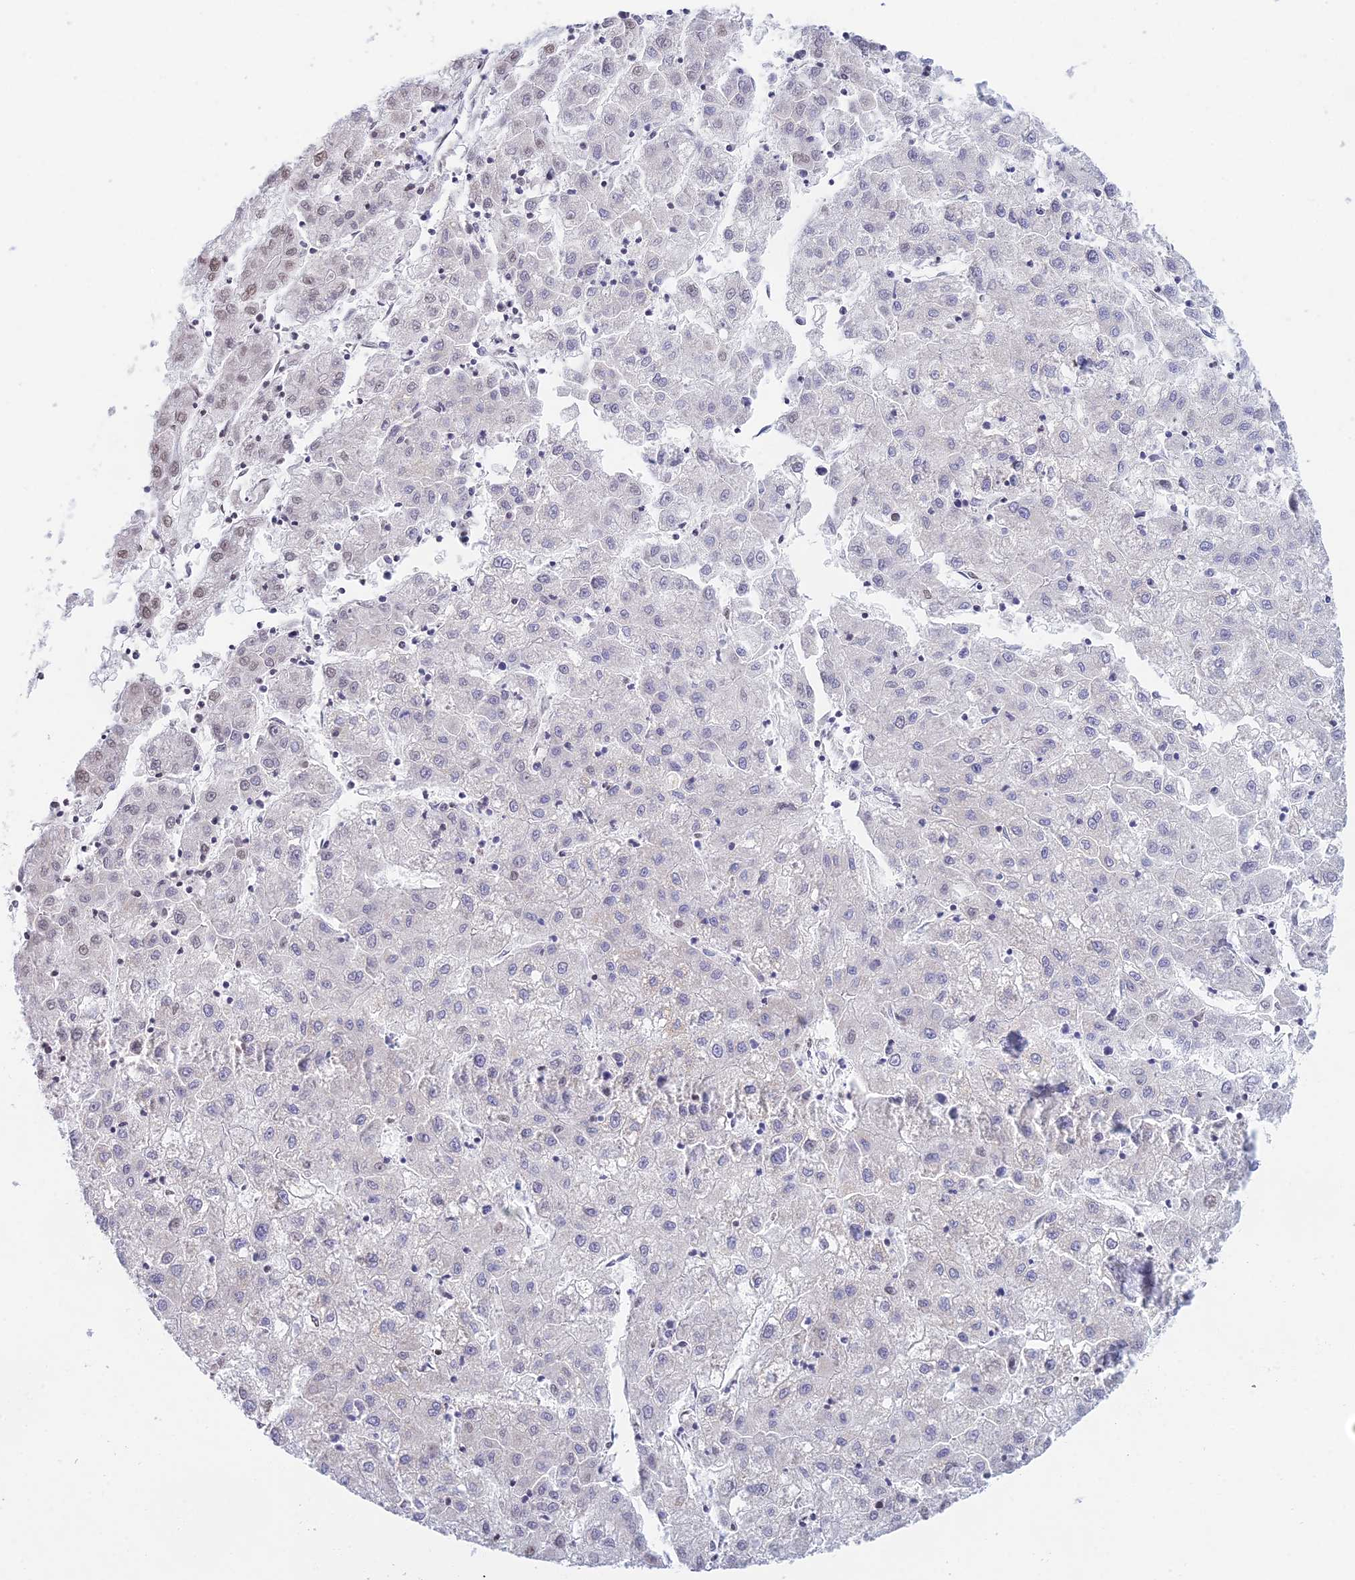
{"staining": {"intensity": "negative", "quantity": "none", "location": "none"}, "tissue": "liver cancer", "cell_type": "Tumor cells", "image_type": "cancer", "snomed": [{"axis": "morphology", "description": "Carcinoma, Hepatocellular, NOS"}, {"axis": "topography", "description": "Liver"}], "caption": "Image shows no protein staining in tumor cells of liver hepatocellular carcinoma tissue. The staining is performed using DAB brown chromogen with nuclei counter-stained in using hematoxylin.", "gene": "PRR13", "patient": {"sex": "male", "age": 72}}